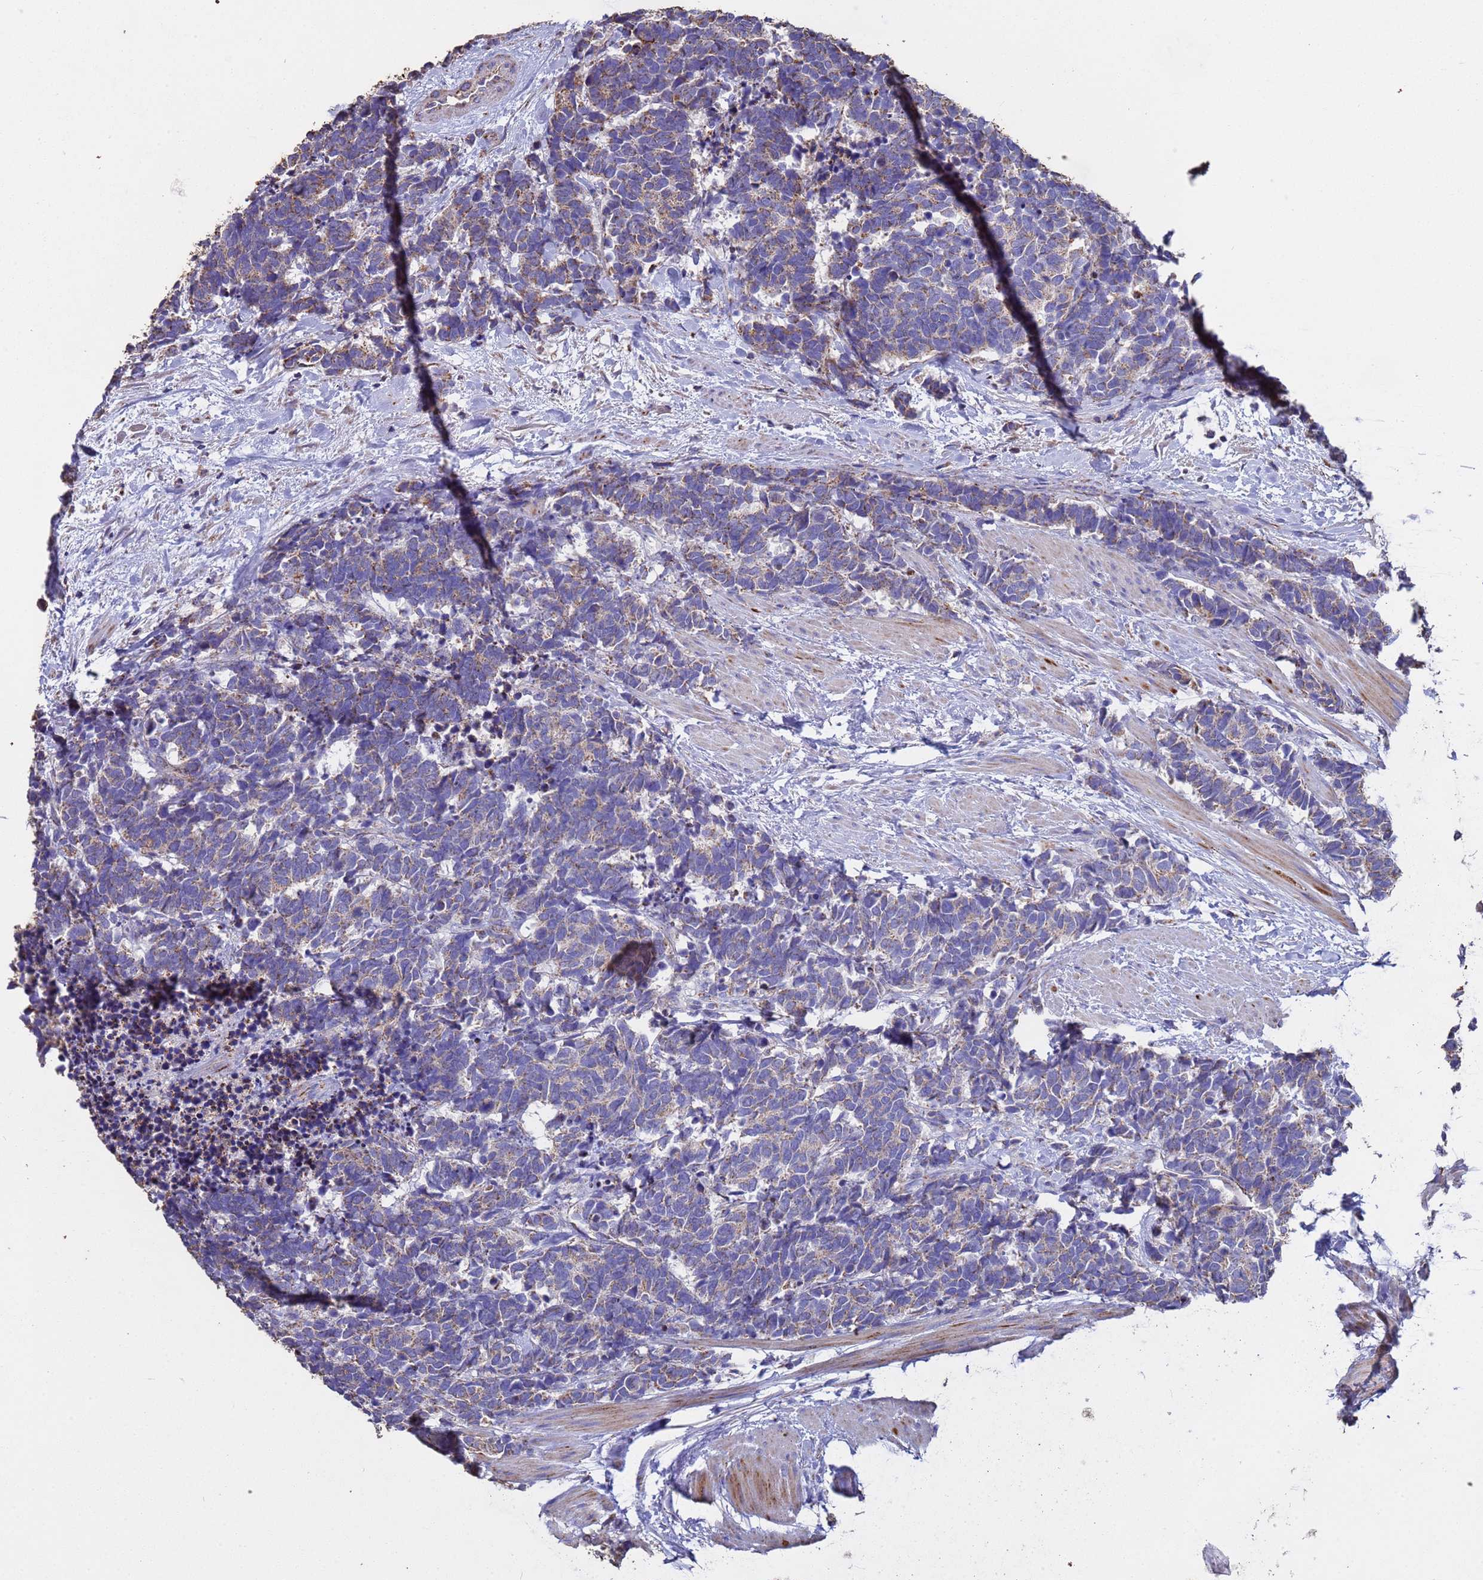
{"staining": {"intensity": "weak", "quantity": "25%-75%", "location": "cytoplasmic/membranous"}, "tissue": "carcinoid", "cell_type": "Tumor cells", "image_type": "cancer", "snomed": [{"axis": "morphology", "description": "Carcinoma, NOS"}, {"axis": "morphology", "description": "Carcinoid, malignant, NOS"}, {"axis": "topography", "description": "Prostate"}], "caption": "DAB immunohistochemical staining of carcinoid displays weak cytoplasmic/membranous protein expression in about 25%-75% of tumor cells.", "gene": "ZNFX1", "patient": {"sex": "male", "age": 57}}